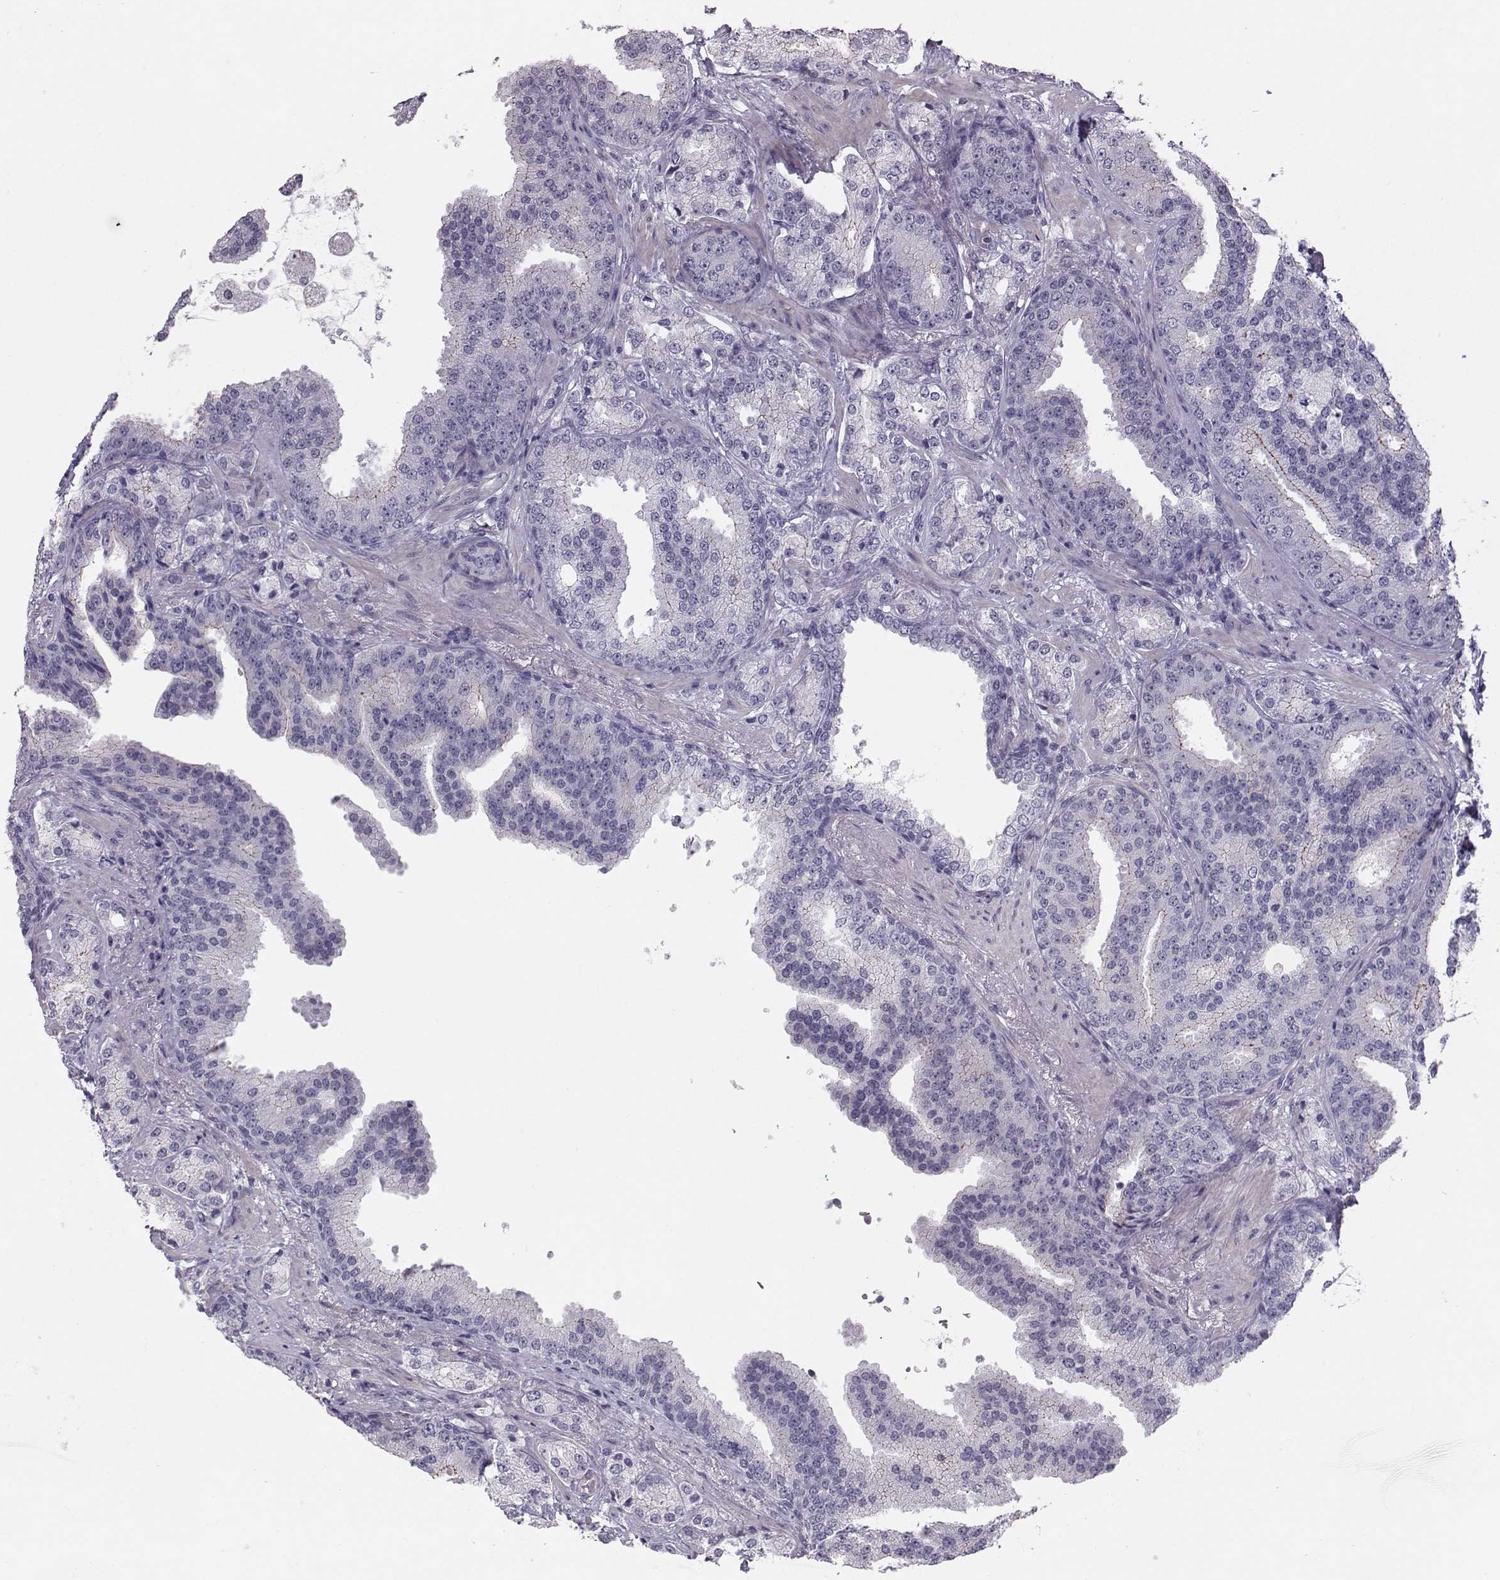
{"staining": {"intensity": "weak", "quantity": "<25%", "location": "cytoplasmic/membranous"}, "tissue": "prostate cancer", "cell_type": "Tumor cells", "image_type": "cancer", "snomed": [{"axis": "morphology", "description": "Adenocarcinoma, Low grade"}, {"axis": "topography", "description": "Prostate"}], "caption": "Prostate adenocarcinoma (low-grade) was stained to show a protein in brown. There is no significant staining in tumor cells.", "gene": "MAST1", "patient": {"sex": "male", "age": 68}}